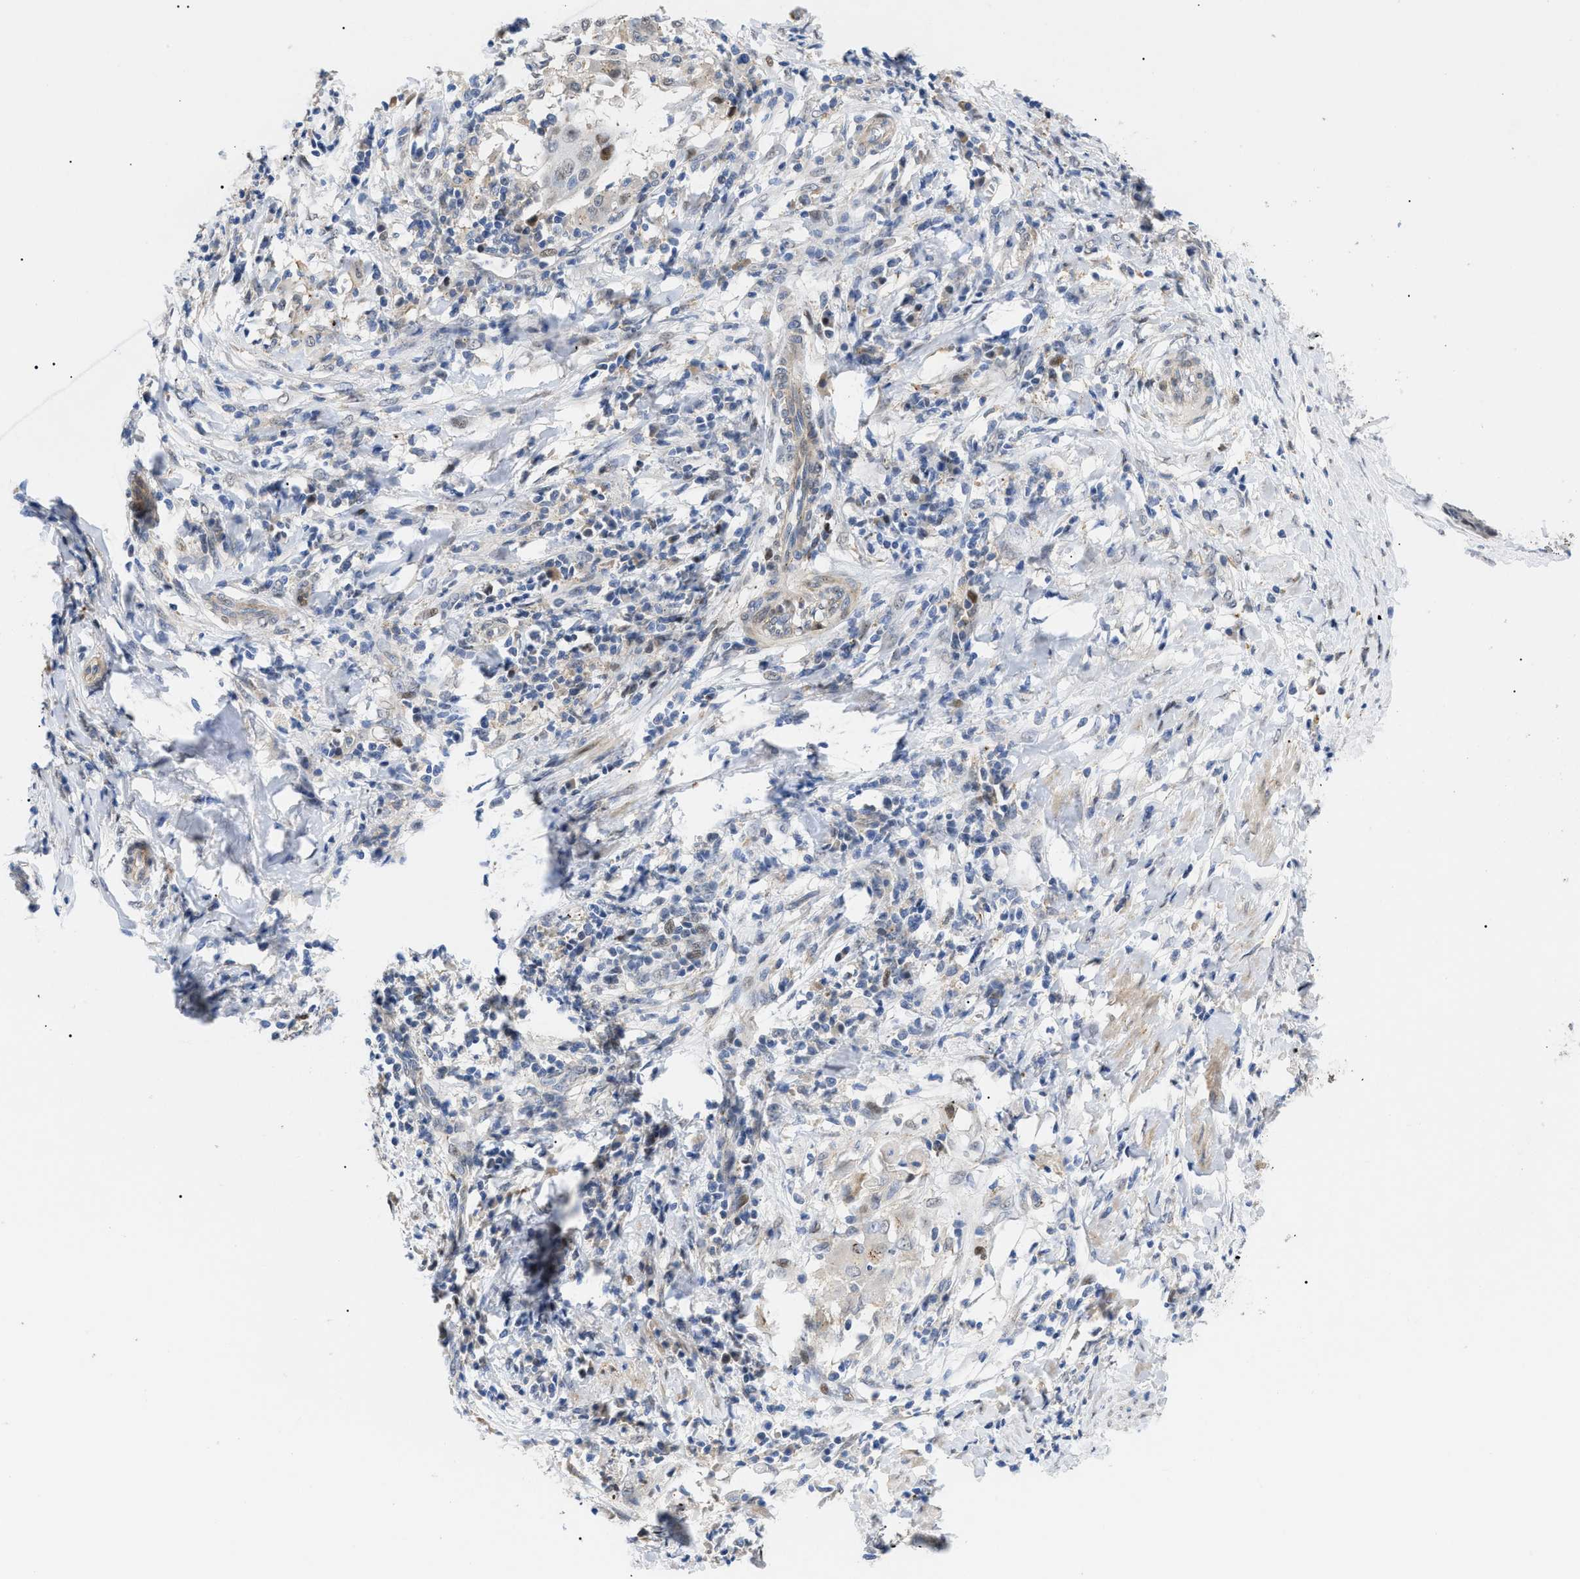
{"staining": {"intensity": "negative", "quantity": "none", "location": "none"}, "tissue": "cervical cancer", "cell_type": "Tumor cells", "image_type": "cancer", "snomed": [{"axis": "morphology", "description": "Squamous cell carcinoma, NOS"}, {"axis": "topography", "description": "Cervix"}], "caption": "Protein analysis of cervical cancer (squamous cell carcinoma) demonstrates no significant positivity in tumor cells.", "gene": "SFXN5", "patient": {"sex": "female", "age": 39}}